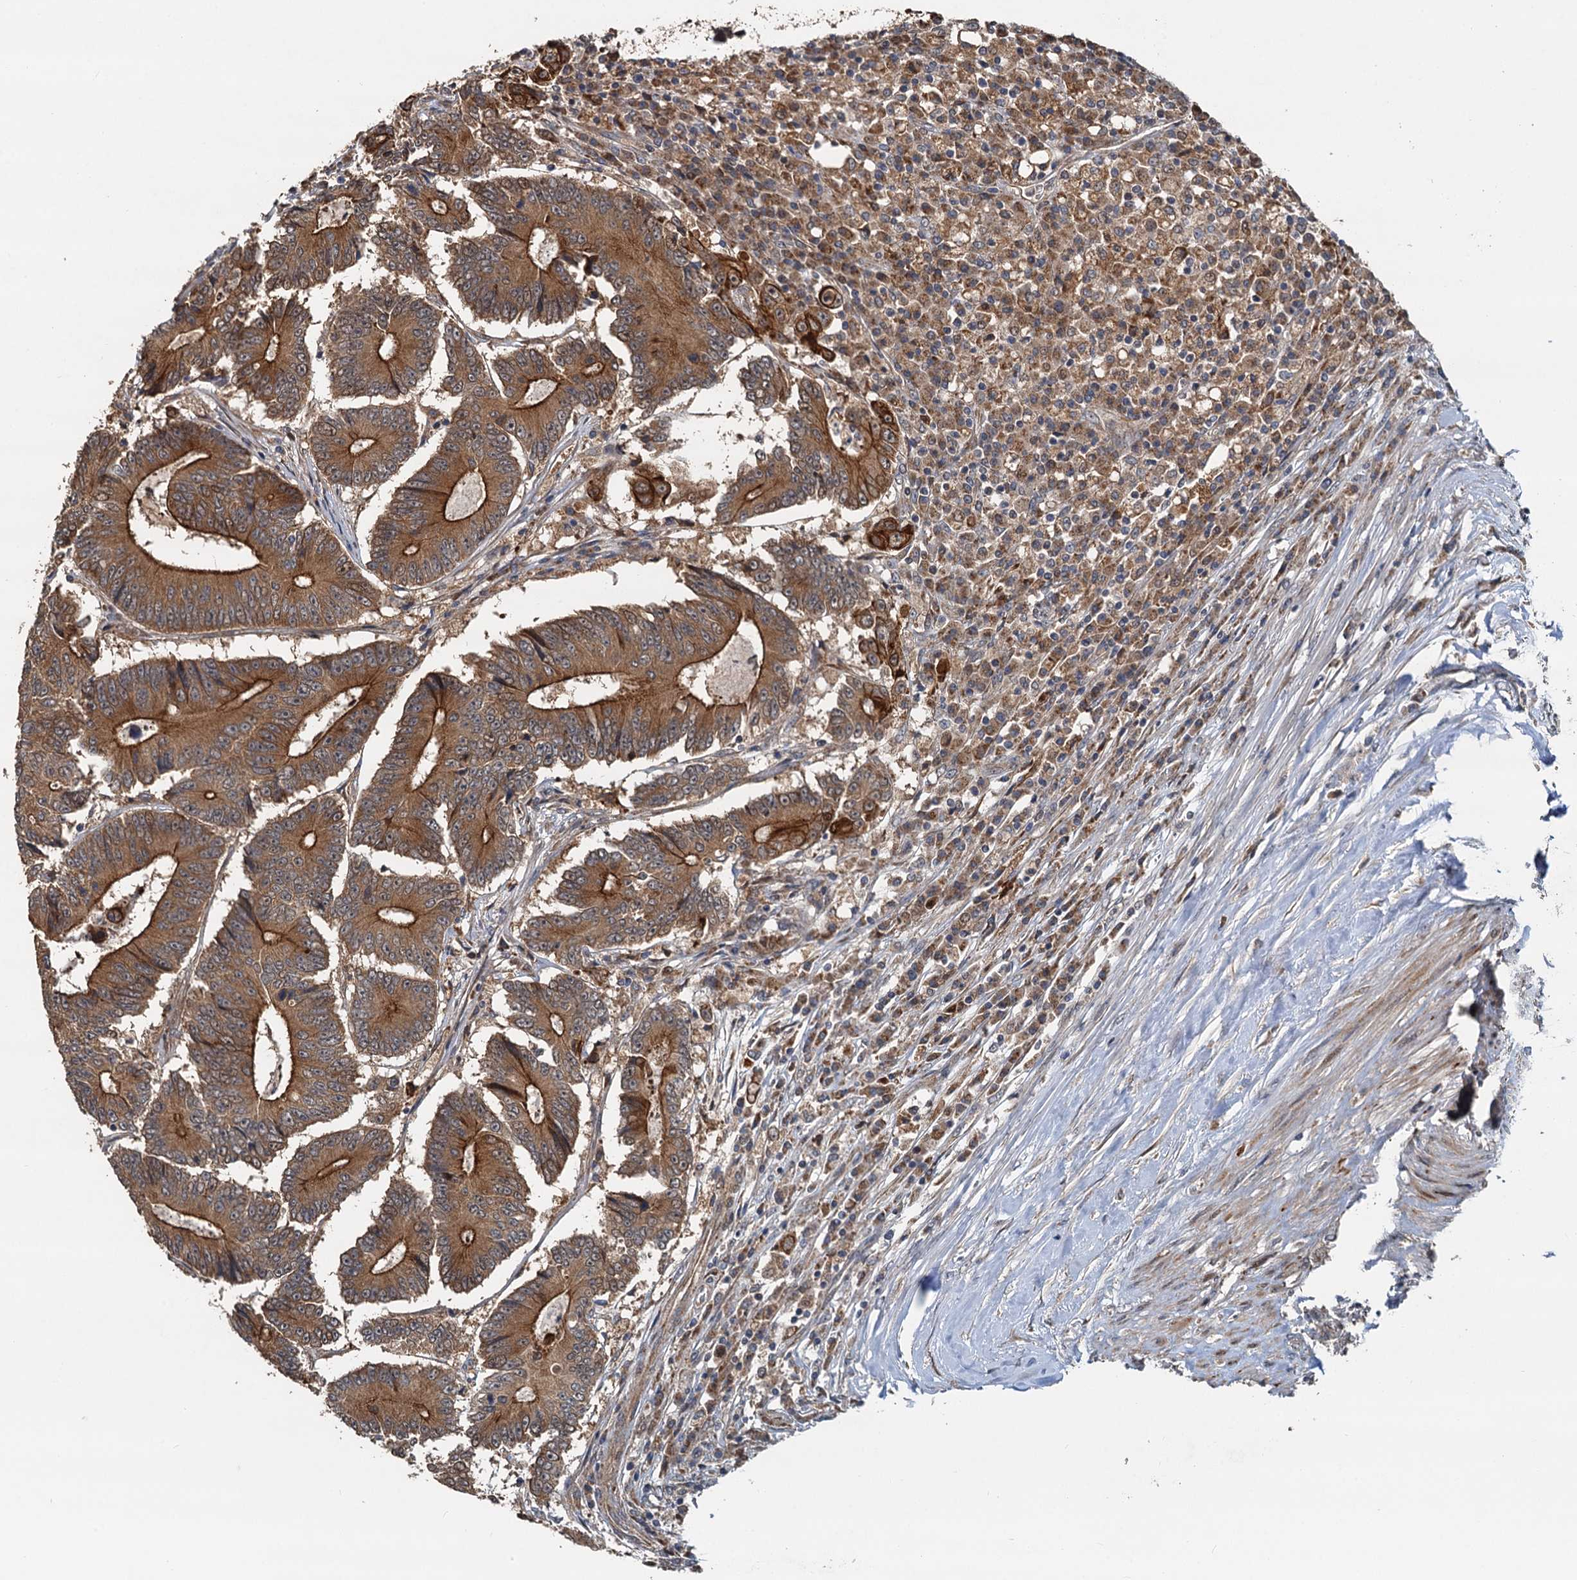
{"staining": {"intensity": "strong", "quantity": ">75%", "location": "cytoplasmic/membranous"}, "tissue": "colorectal cancer", "cell_type": "Tumor cells", "image_type": "cancer", "snomed": [{"axis": "morphology", "description": "Adenocarcinoma, NOS"}, {"axis": "topography", "description": "Colon"}], "caption": "Strong cytoplasmic/membranous protein positivity is seen in approximately >75% of tumor cells in colorectal adenocarcinoma.", "gene": "LRRK2", "patient": {"sex": "male", "age": 83}}